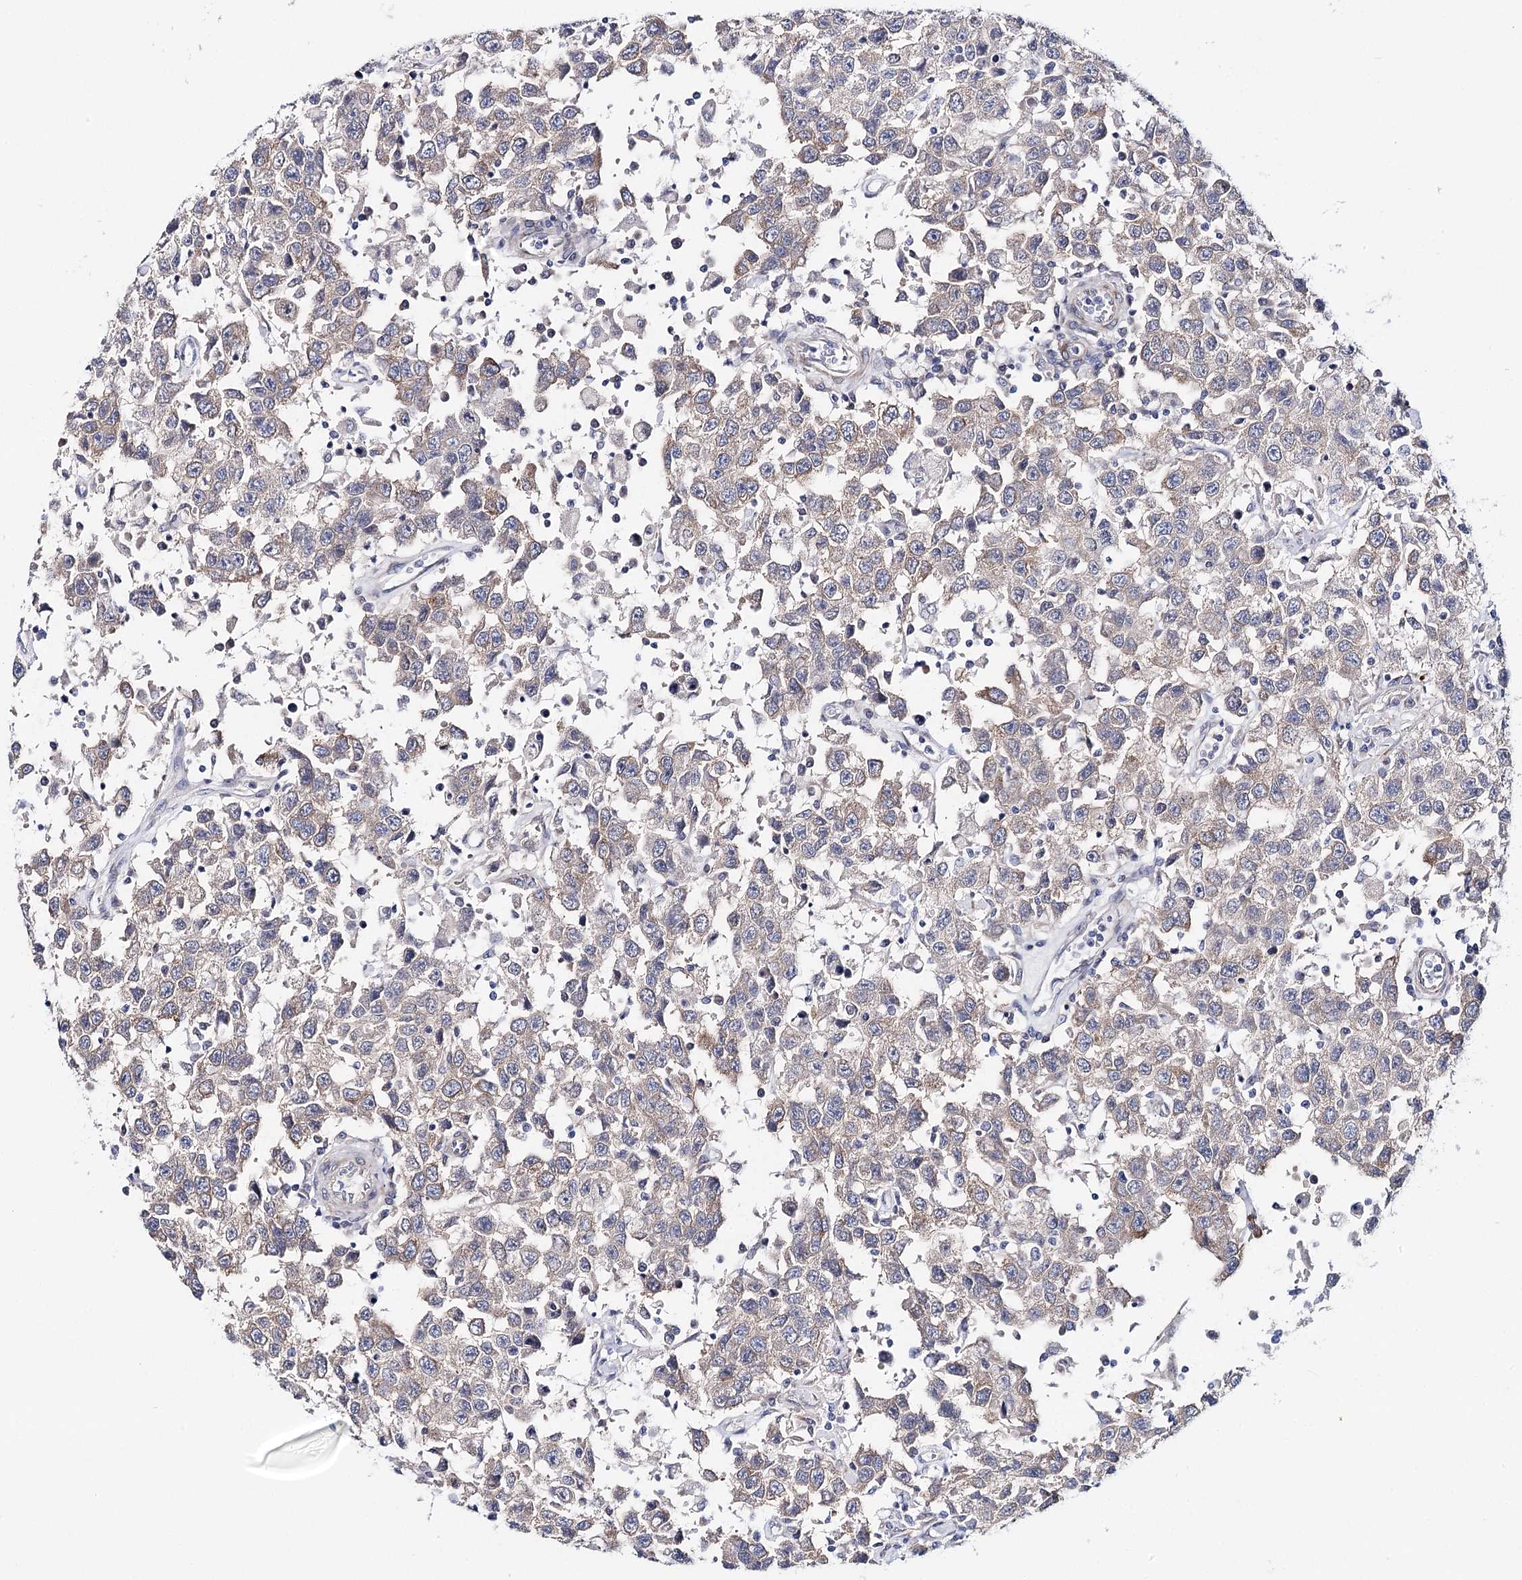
{"staining": {"intensity": "weak", "quantity": "<25%", "location": "cytoplasmic/membranous"}, "tissue": "testis cancer", "cell_type": "Tumor cells", "image_type": "cancer", "snomed": [{"axis": "morphology", "description": "Seminoma, NOS"}, {"axis": "topography", "description": "Testis"}], "caption": "The image reveals no staining of tumor cells in testis seminoma.", "gene": "TEX12", "patient": {"sex": "male", "age": 41}}